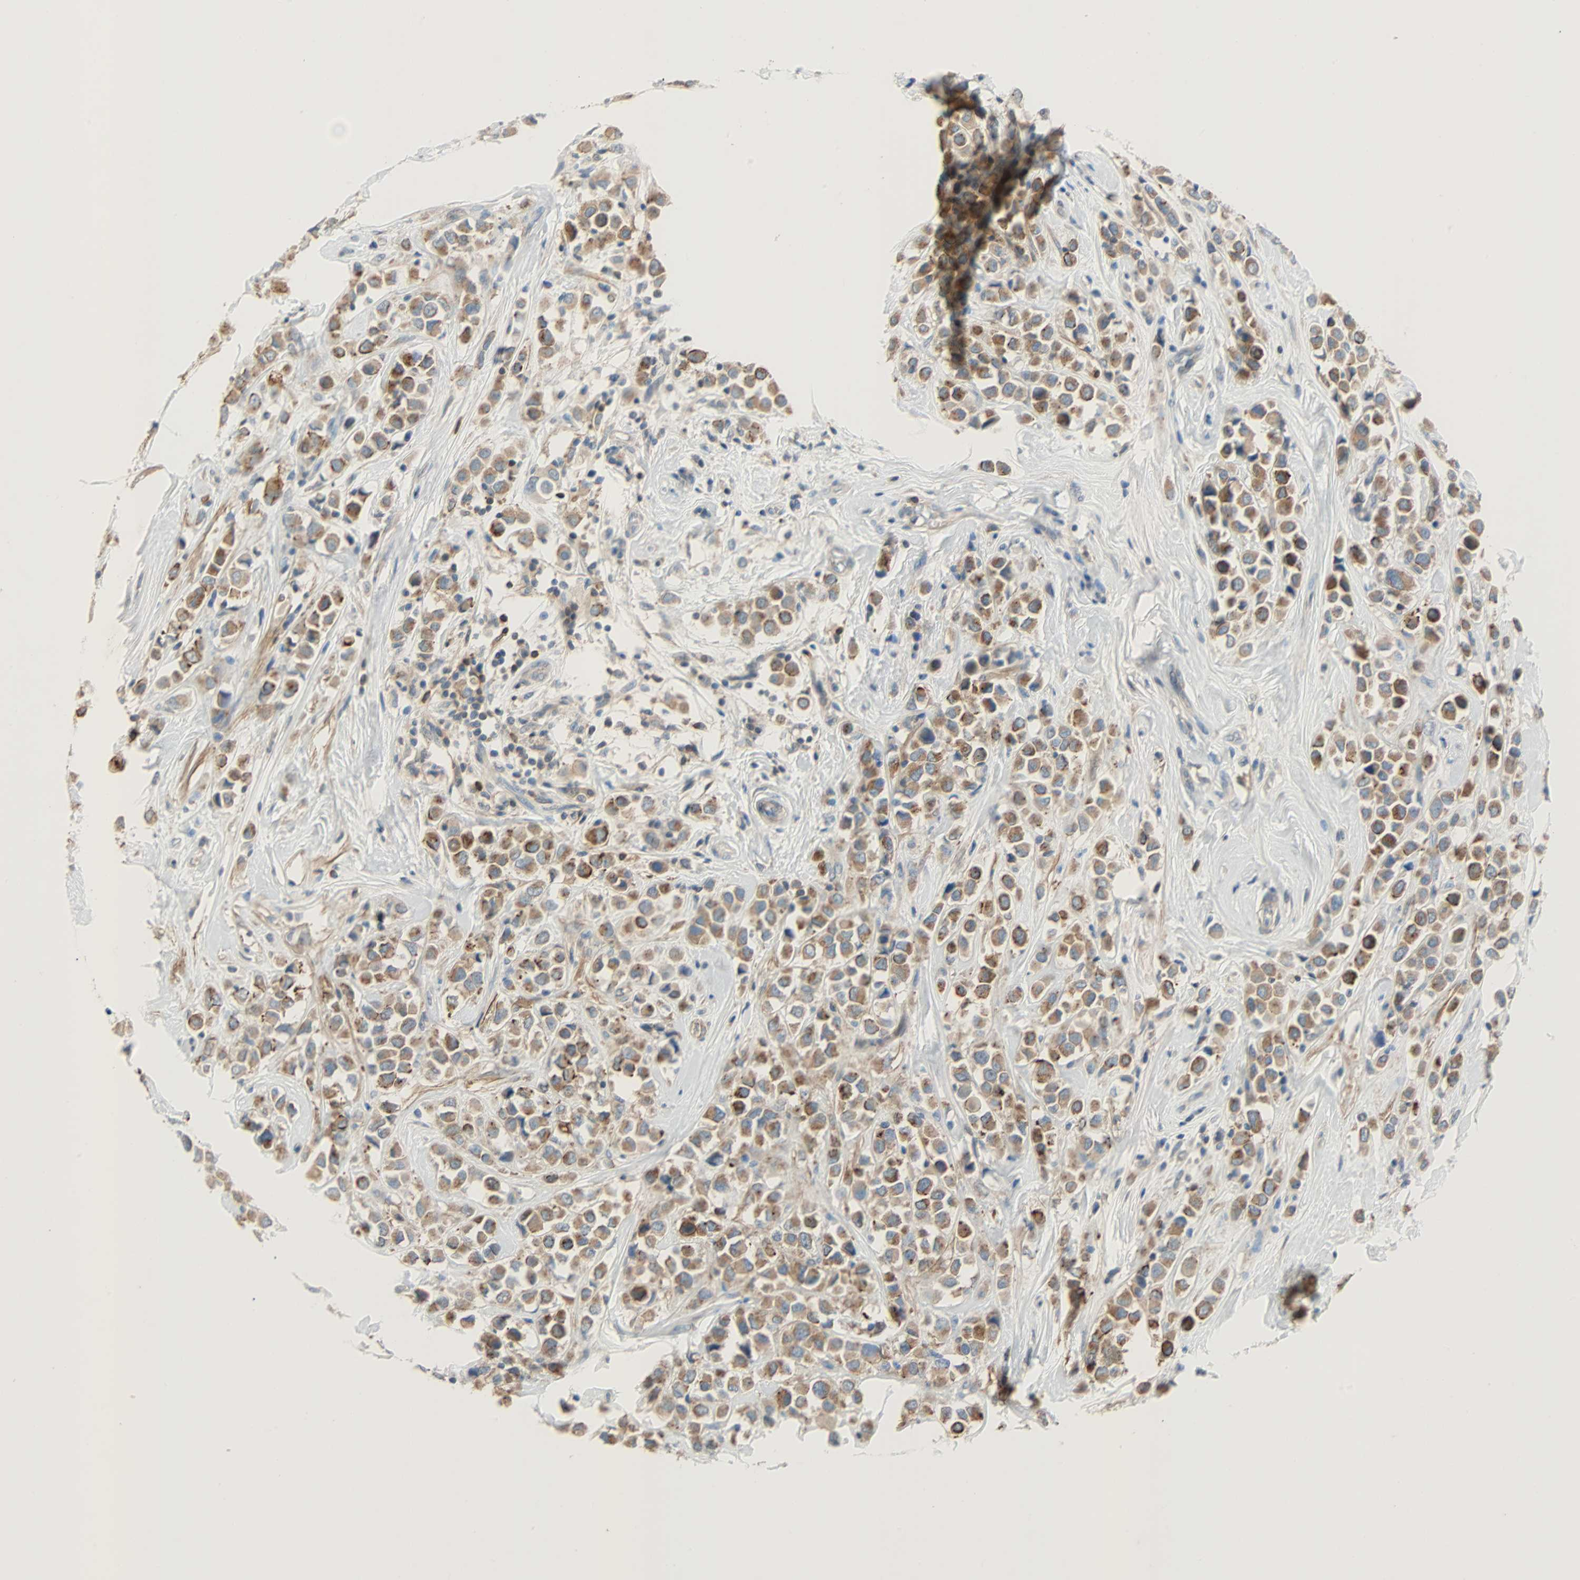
{"staining": {"intensity": "moderate", "quantity": ">75%", "location": "cytoplasmic/membranous"}, "tissue": "breast cancer", "cell_type": "Tumor cells", "image_type": "cancer", "snomed": [{"axis": "morphology", "description": "Duct carcinoma"}, {"axis": "topography", "description": "Breast"}], "caption": "IHC of breast infiltrating ductal carcinoma displays medium levels of moderate cytoplasmic/membranous positivity in approximately >75% of tumor cells.", "gene": "TNFRSF12A", "patient": {"sex": "female", "age": 61}}